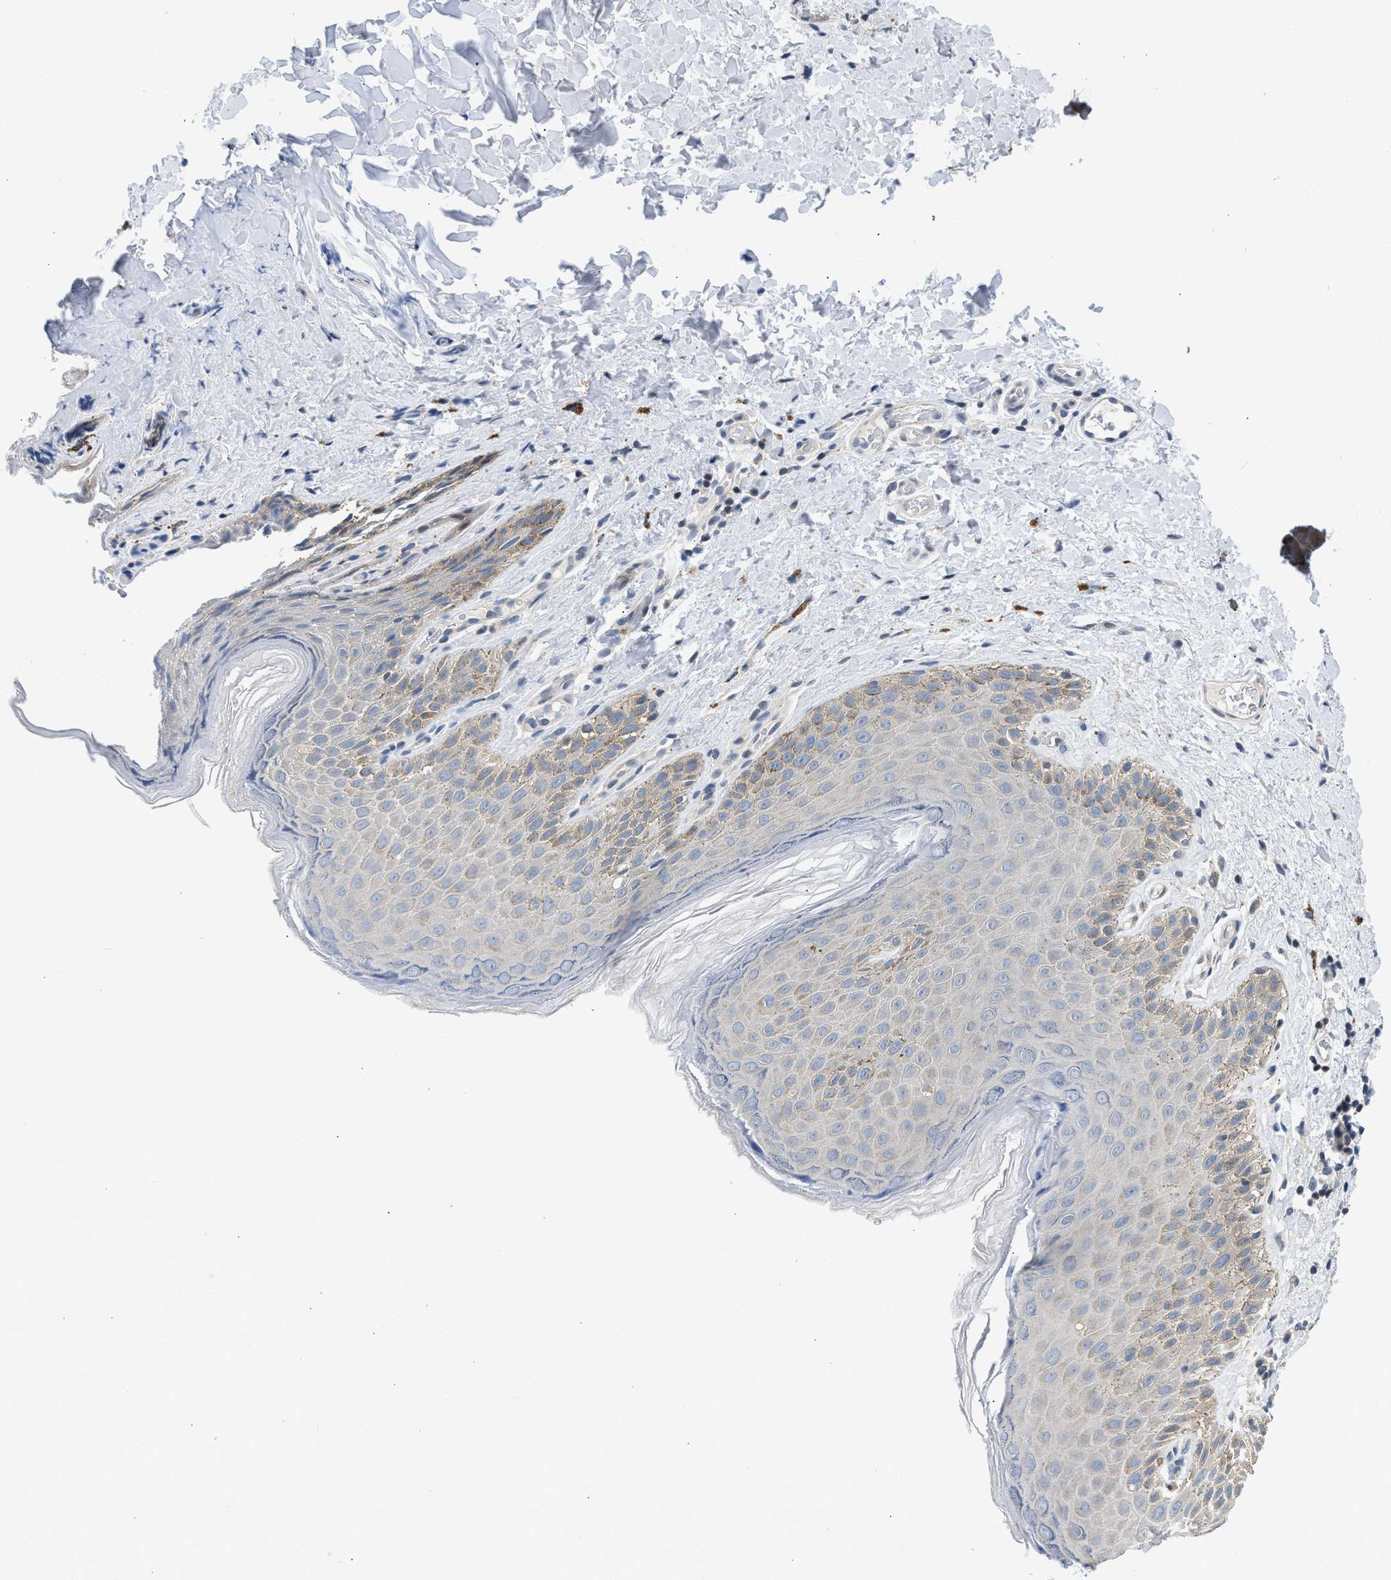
{"staining": {"intensity": "moderate", "quantity": "<25%", "location": "cytoplasmic/membranous,nuclear"}, "tissue": "skin", "cell_type": "Epidermal cells", "image_type": "normal", "snomed": [{"axis": "morphology", "description": "Normal tissue, NOS"}, {"axis": "topography", "description": "Anal"}], "caption": "Protein staining by immunohistochemistry (IHC) shows moderate cytoplasmic/membranous,nuclear positivity in about <25% of epidermal cells in unremarkable skin. (brown staining indicates protein expression, while blue staining denotes nuclei).", "gene": "OLIG3", "patient": {"sex": "male", "age": 44}}